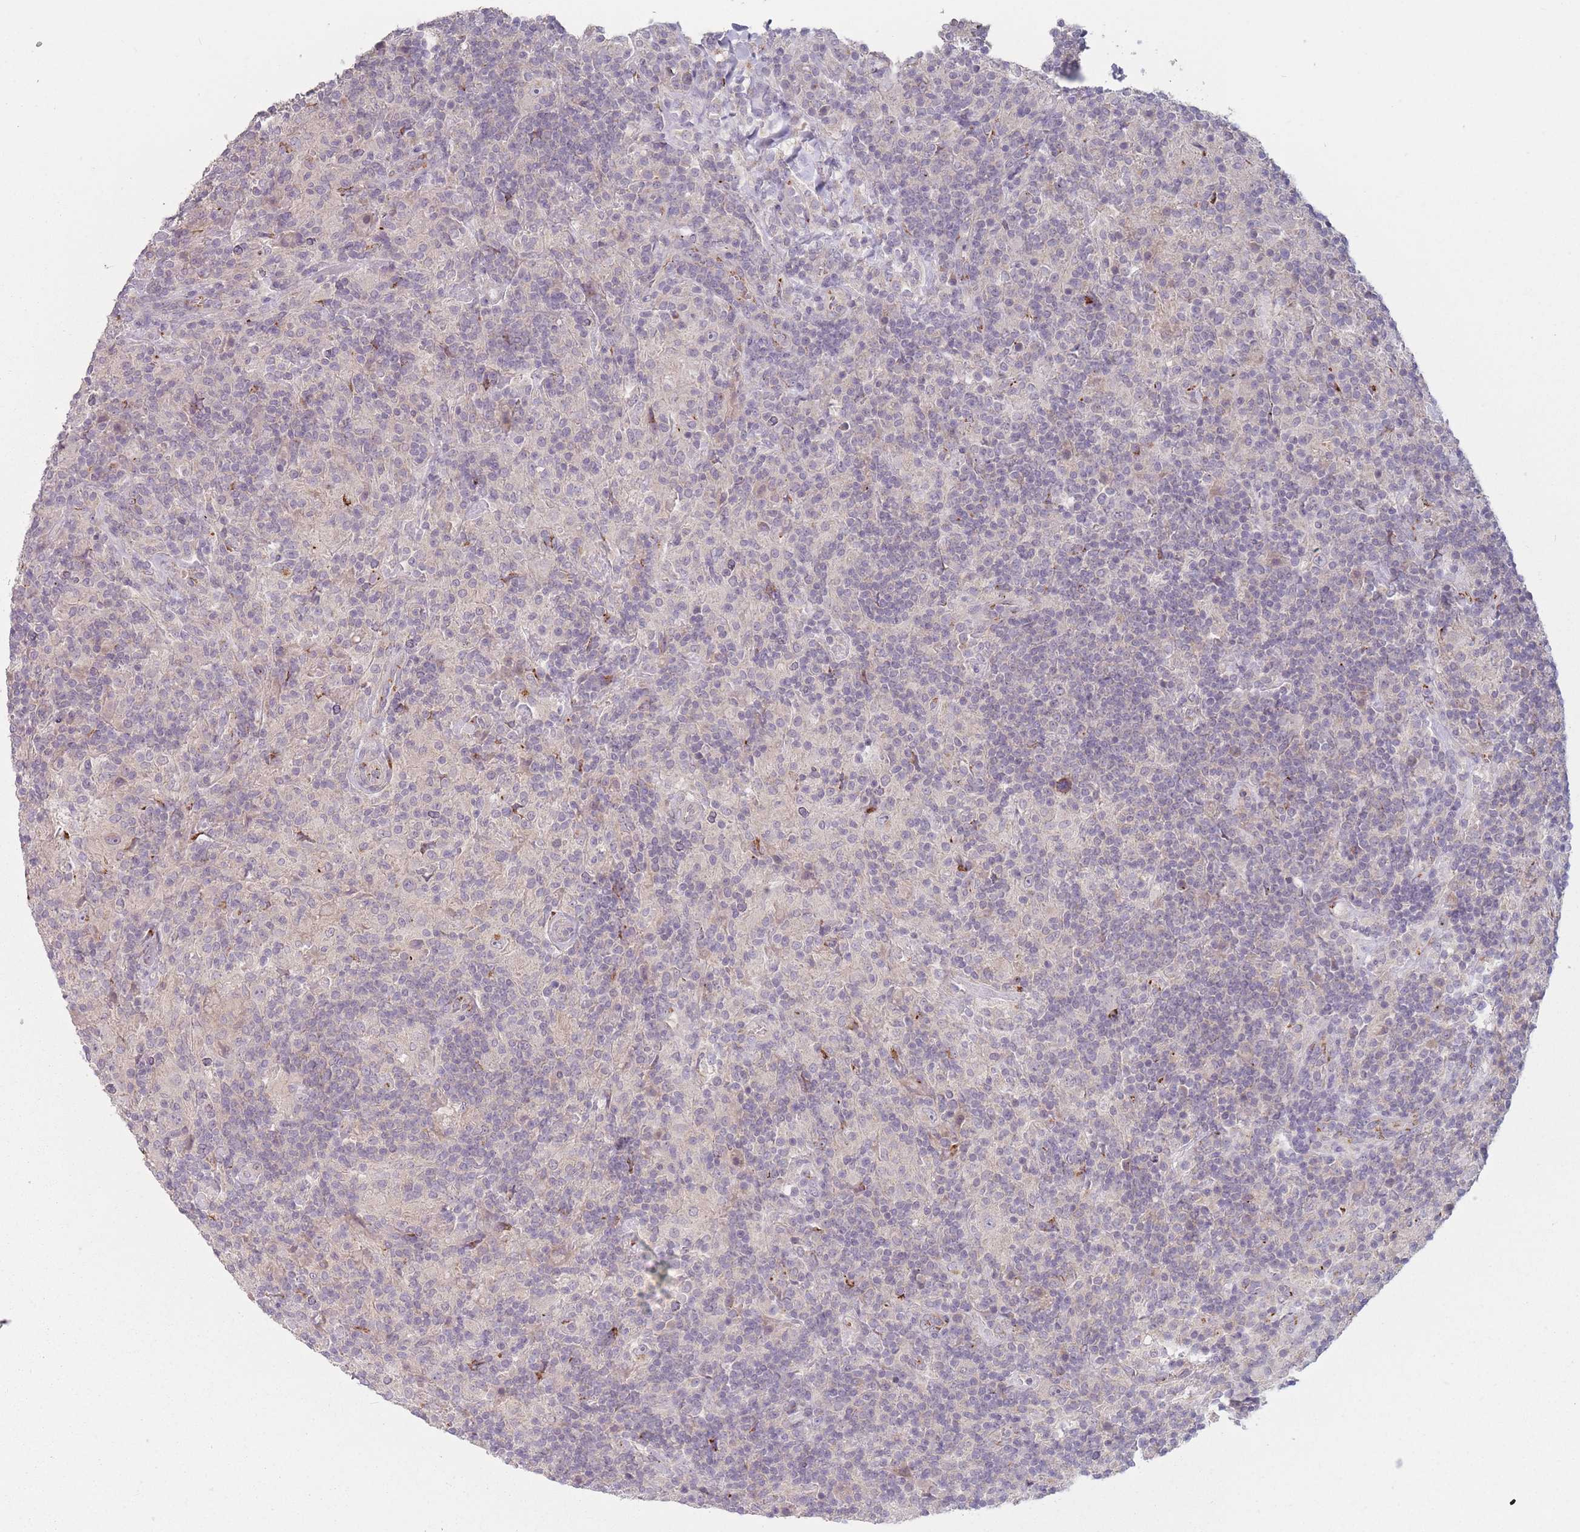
{"staining": {"intensity": "moderate", "quantity": "25%-75%", "location": "cytoplasmic/membranous"}, "tissue": "lymphoma", "cell_type": "Tumor cells", "image_type": "cancer", "snomed": [{"axis": "morphology", "description": "Hodgkin's disease, NOS"}, {"axis": "topography", "description": "Lymph node"}], "caption": "Moderate cytoplasmic/membranous positivity for a protein is present in approximately 25%-75% of tumor cells of Hodgkin's disease using immunohistochemistry (IHC).", "gene": "AKAIN1", "patient": {"sex": "male", "age": 70}}